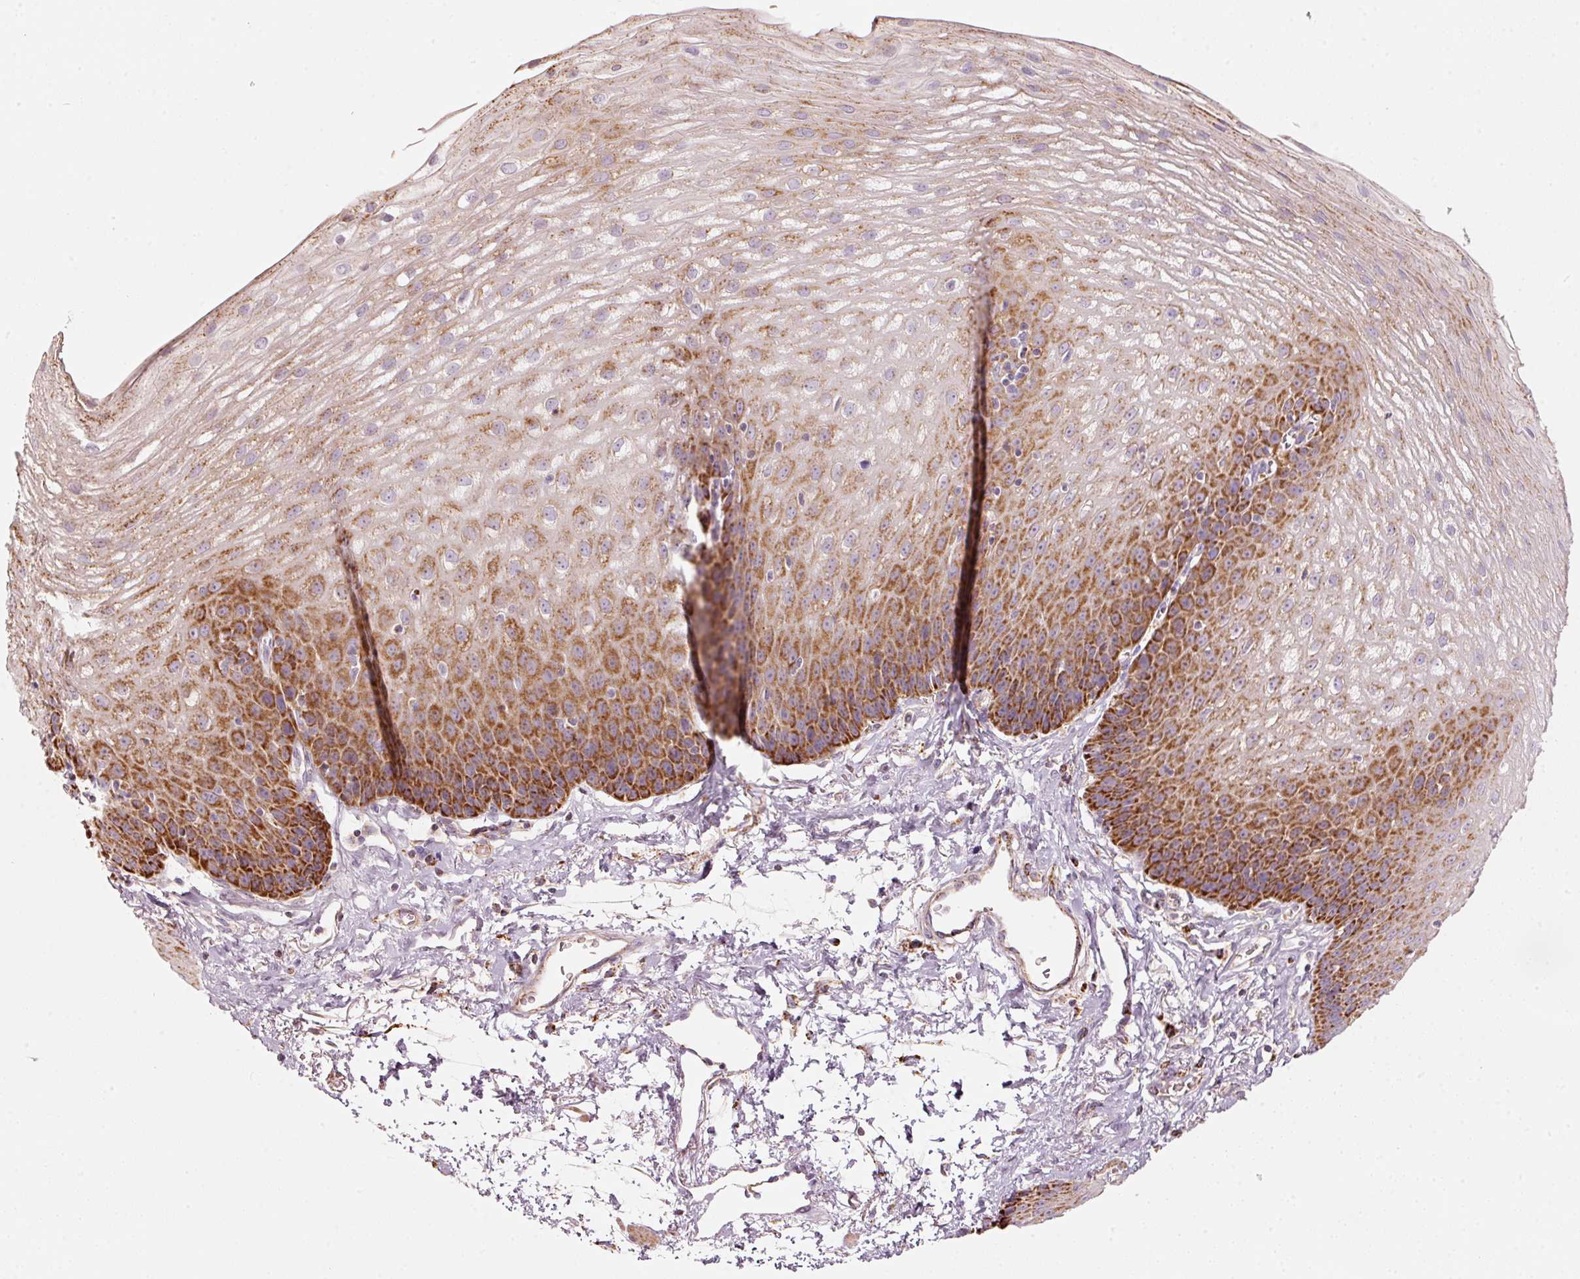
{"staining": {"intensity": "strong", "quantity": "25%-75%", "location": "cytoplasmic/membranous"}, "tissue": "esophagus", "cell_type": "Squamous epithelial cells", "image_type": "normal", "snomed": [{"axis": "morphology", "description": "Normal tissue, NOS"}, {"axis": "topography", "description": "Esophagus"}], "caption": "Immunohistochemistry of benign human esophagus displays high levels of strong cytoplasmic/membranous staining in about 25%-75% of squamous epithelial cells.", "gene": "C17orf98", "patient": {"sex": "female", "age": 81}}